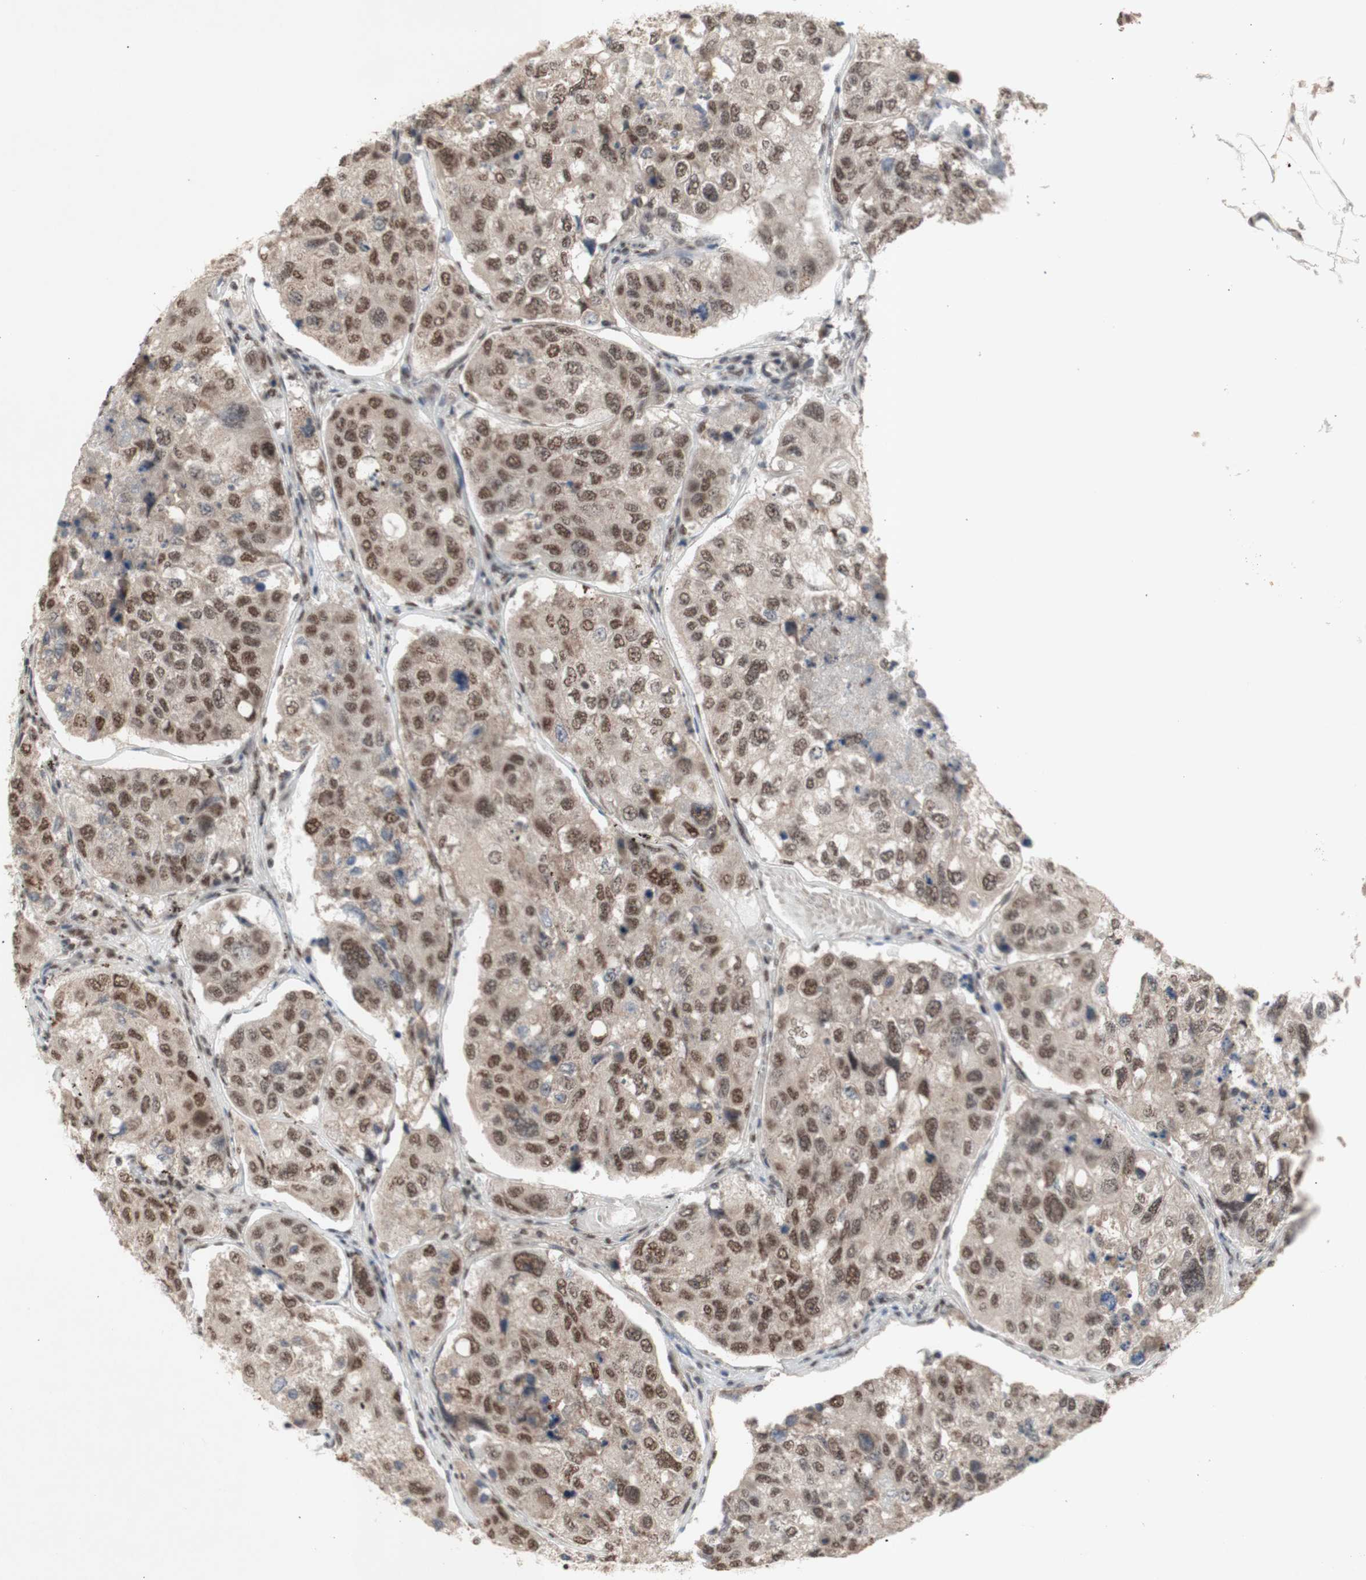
{"staining": {"intensity": "moderate", "quantity": ">75%", "location": "nuclear"}, "tissue": "urothelial cancer", "cell_type": "Tumor cells", "image_type": "cancer", "snomed": [{"axis": "morphology", "description": "Urothelial carcinoma, High grade"}, {"axis": "topography", "description": "Lymph node"}, {"axis": "topography", "description": "Urinary bladder"}], "caption": "Brown immunohistochemical staining in high-grade urothelial carcinoma exhibits moderate nuclear staining in approximately >75% of tumor cells.", "gene": "SFPQ", "patient": {"sex": "male", "age": 51}}